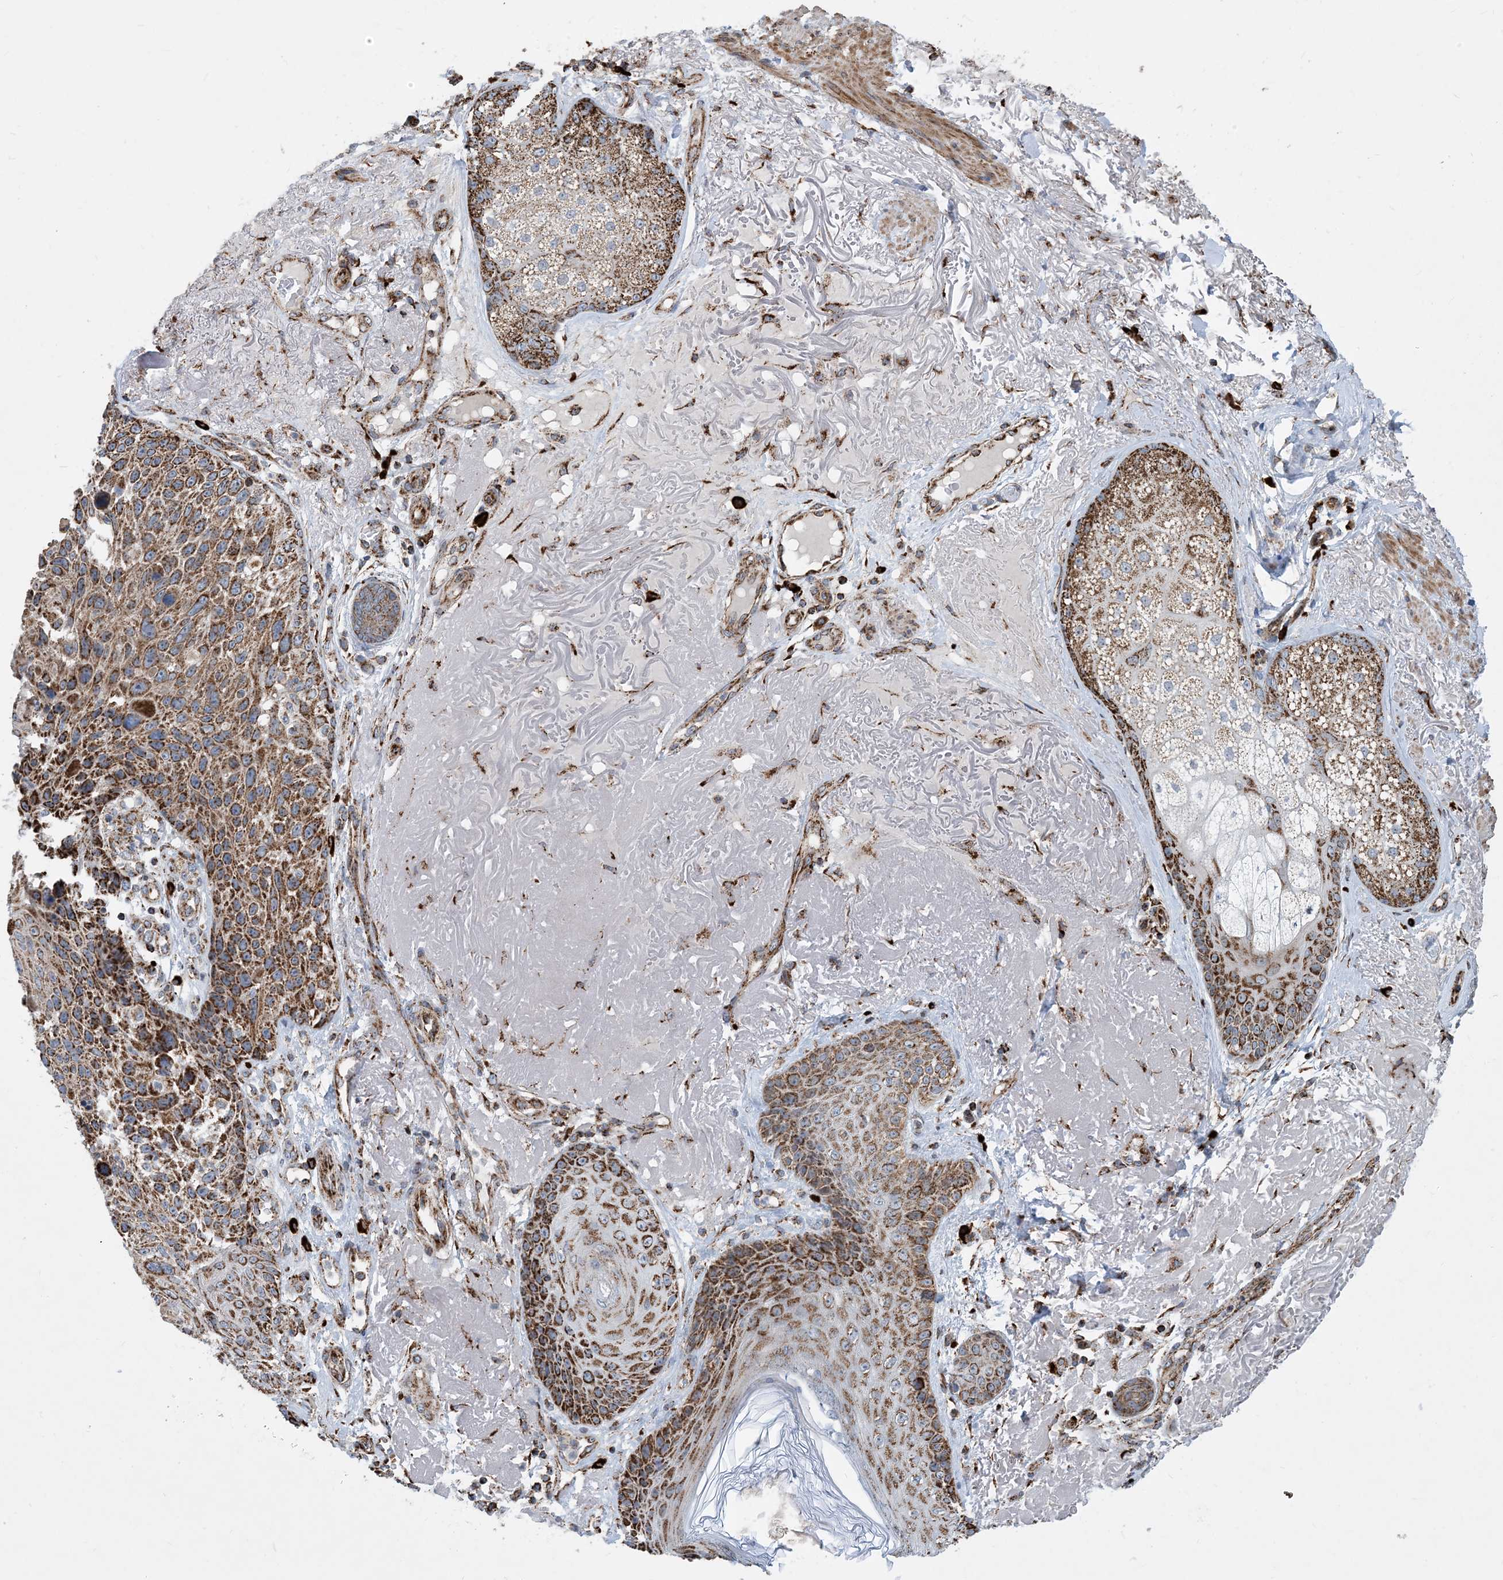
{"staining": {"intensity": "strong", "quantity": ">75%", "location": "cytoplasmic/membranous"}, "tissue": "skin cancer", "cell_type": "Tumor cells", "image_type": "cancer", "snomed": [{"axis": "morphology", "description": "Squamous cell carcinoma, NOS"}, {"axis": "topography", "description": "Skin"}], "caption": "Tumor cells demonstrate strong cytoplasmic/membranous staining in approximately >75% of cells in skin cancer.", "gene": "PCDHGA1", "patient": {"sex": "female", "age": 88}}